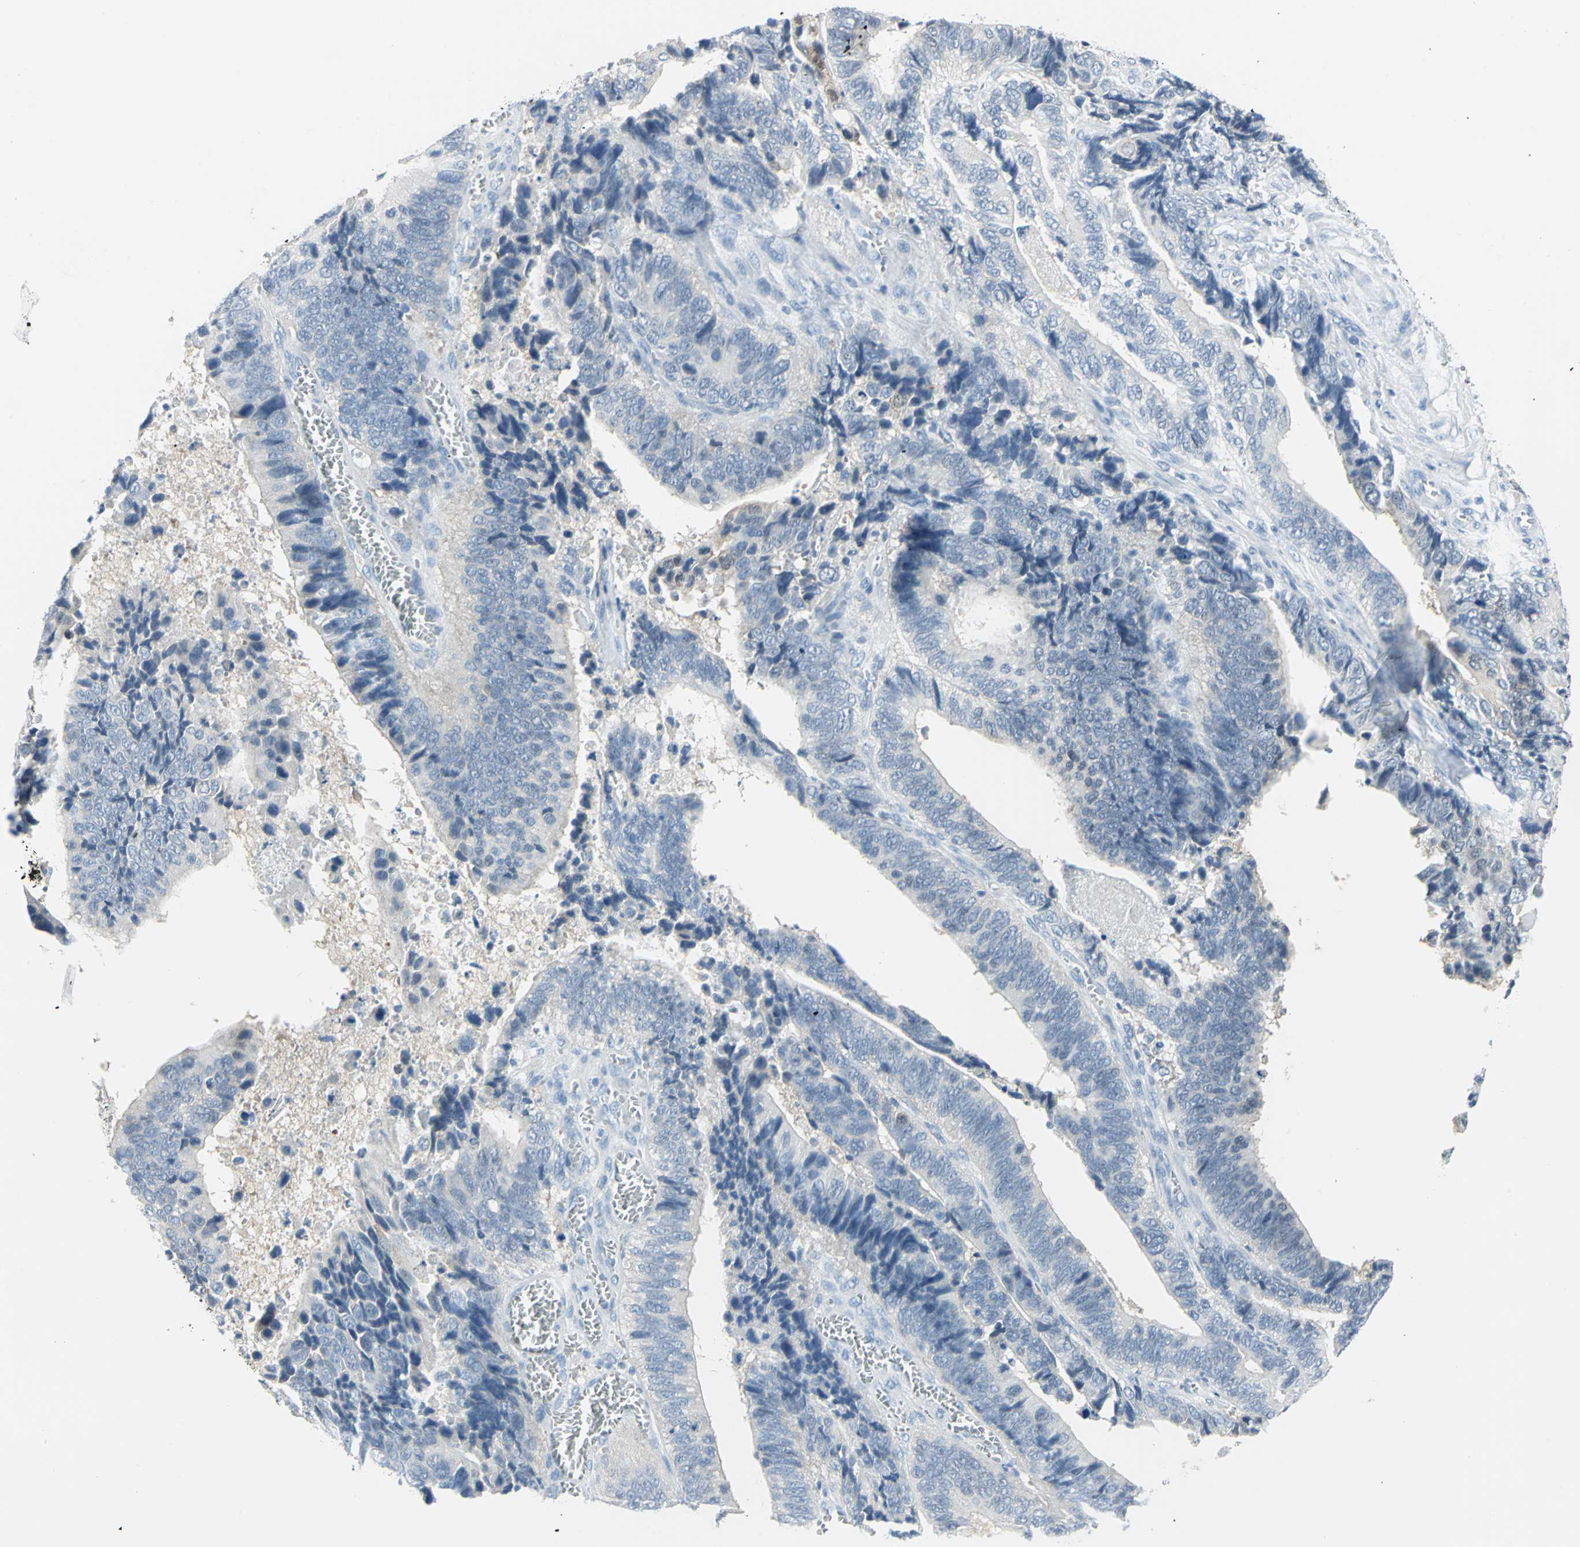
{"staining": {"intensity": "negative", "quantity": "none", "location": "none"}, "tissue": "colorectal cancer", "cell_type": "Tumor cells", "image_type": "cancer", "snomed": [{"axis": "morphology", "description": "Adenocarcinoma, NOS"}, {"axis": "topography", "description": "Colon"}], "caption": "IHC of colorectal cancer (adenocarcinoma) demonstrates no positivity in tumor cells.", "gene": "SFN", "patient": {"sex": "male", "age": 72}}